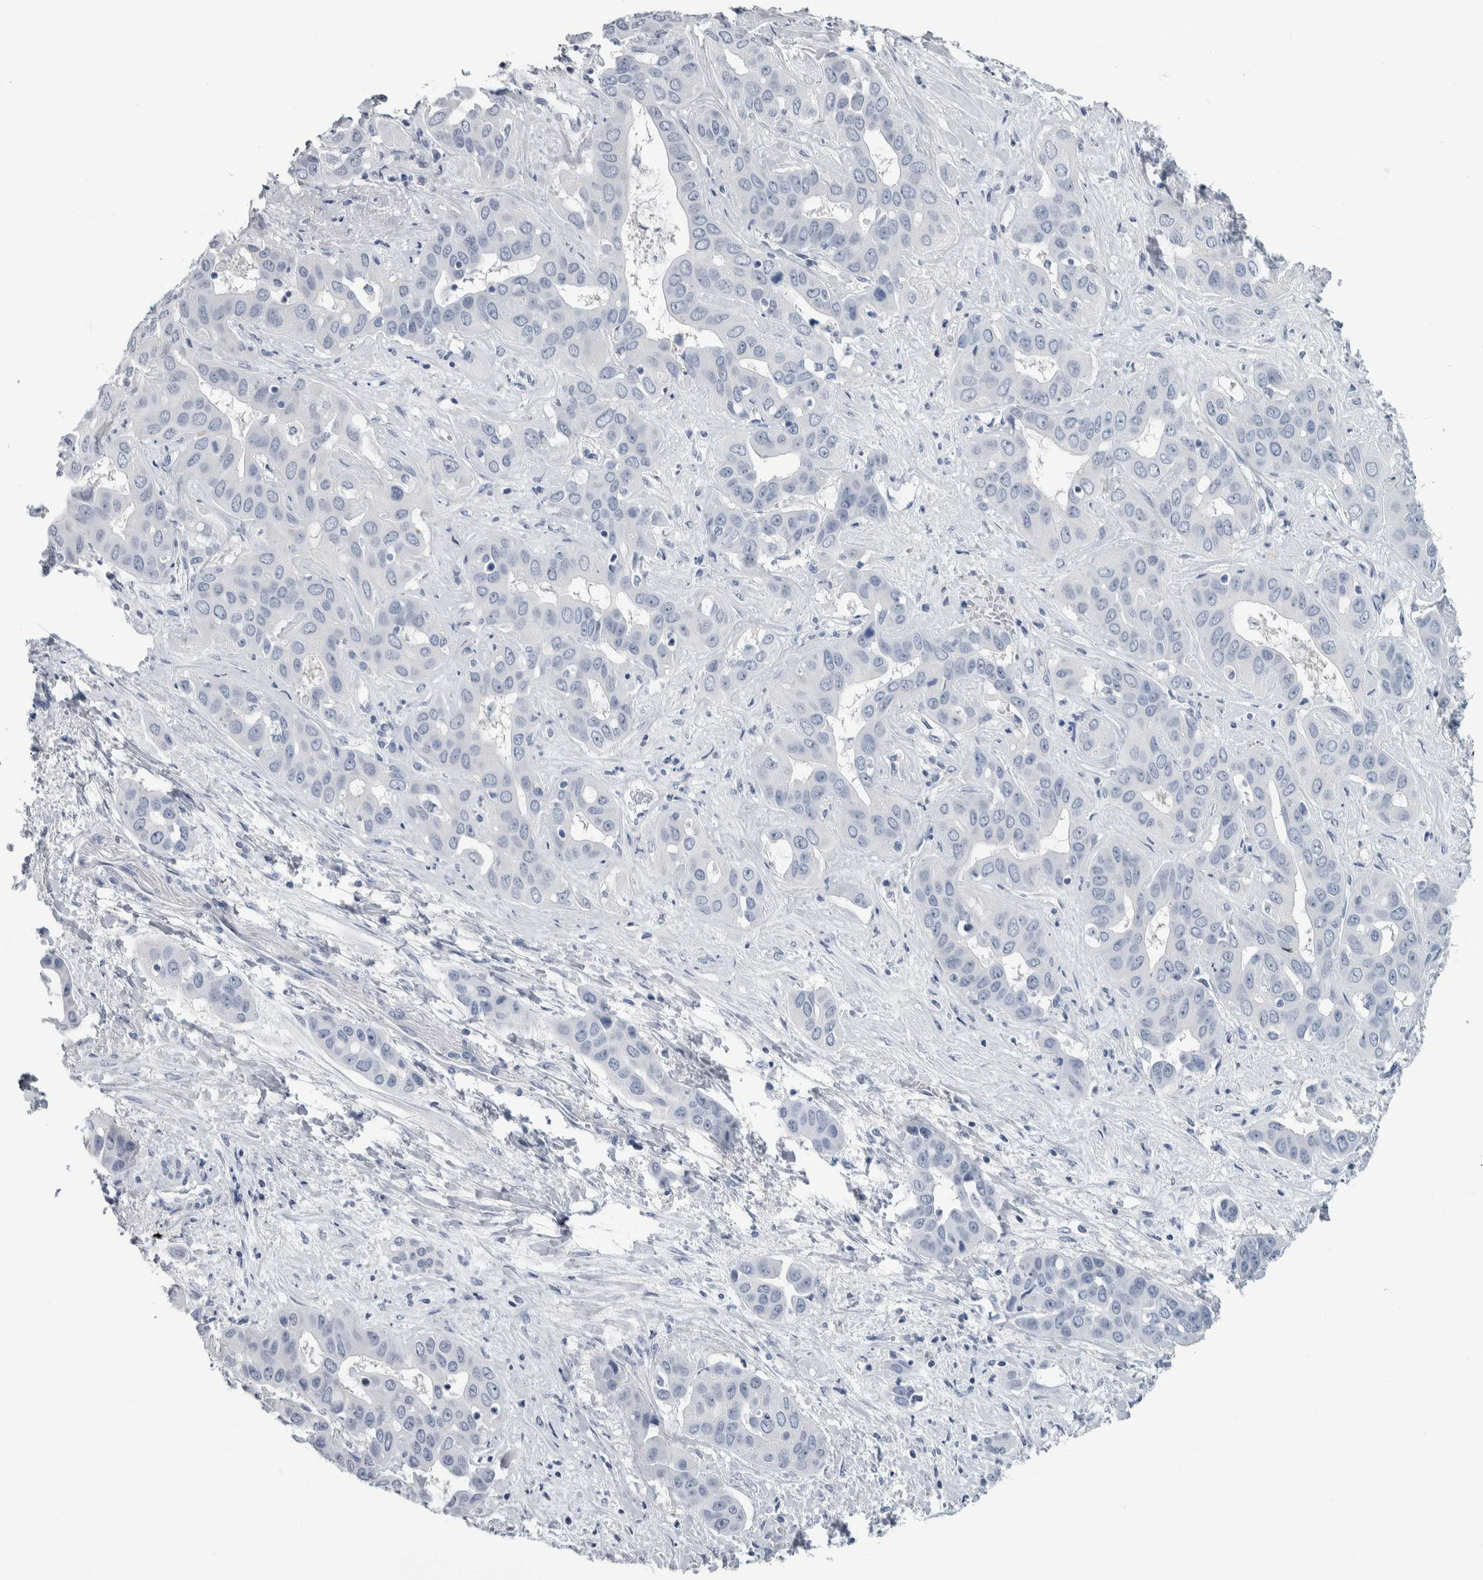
{"staining": {"intensity": "negative", "quantity": "none", "location": "none"}, "tissue": "liver cancer", "cell_type": "Tumor cells", "image_type": "cancer", "snomed": [{"axis": "morphology", "description": "Cholangiocarcinoma"}, {"axis": "topography", "description": "Liver"}], "caption": "Tumor cells show no significant protein positivity in liver cancer.", "gene": "CDH17", "patient": {"sex": "female", "age": 52}}